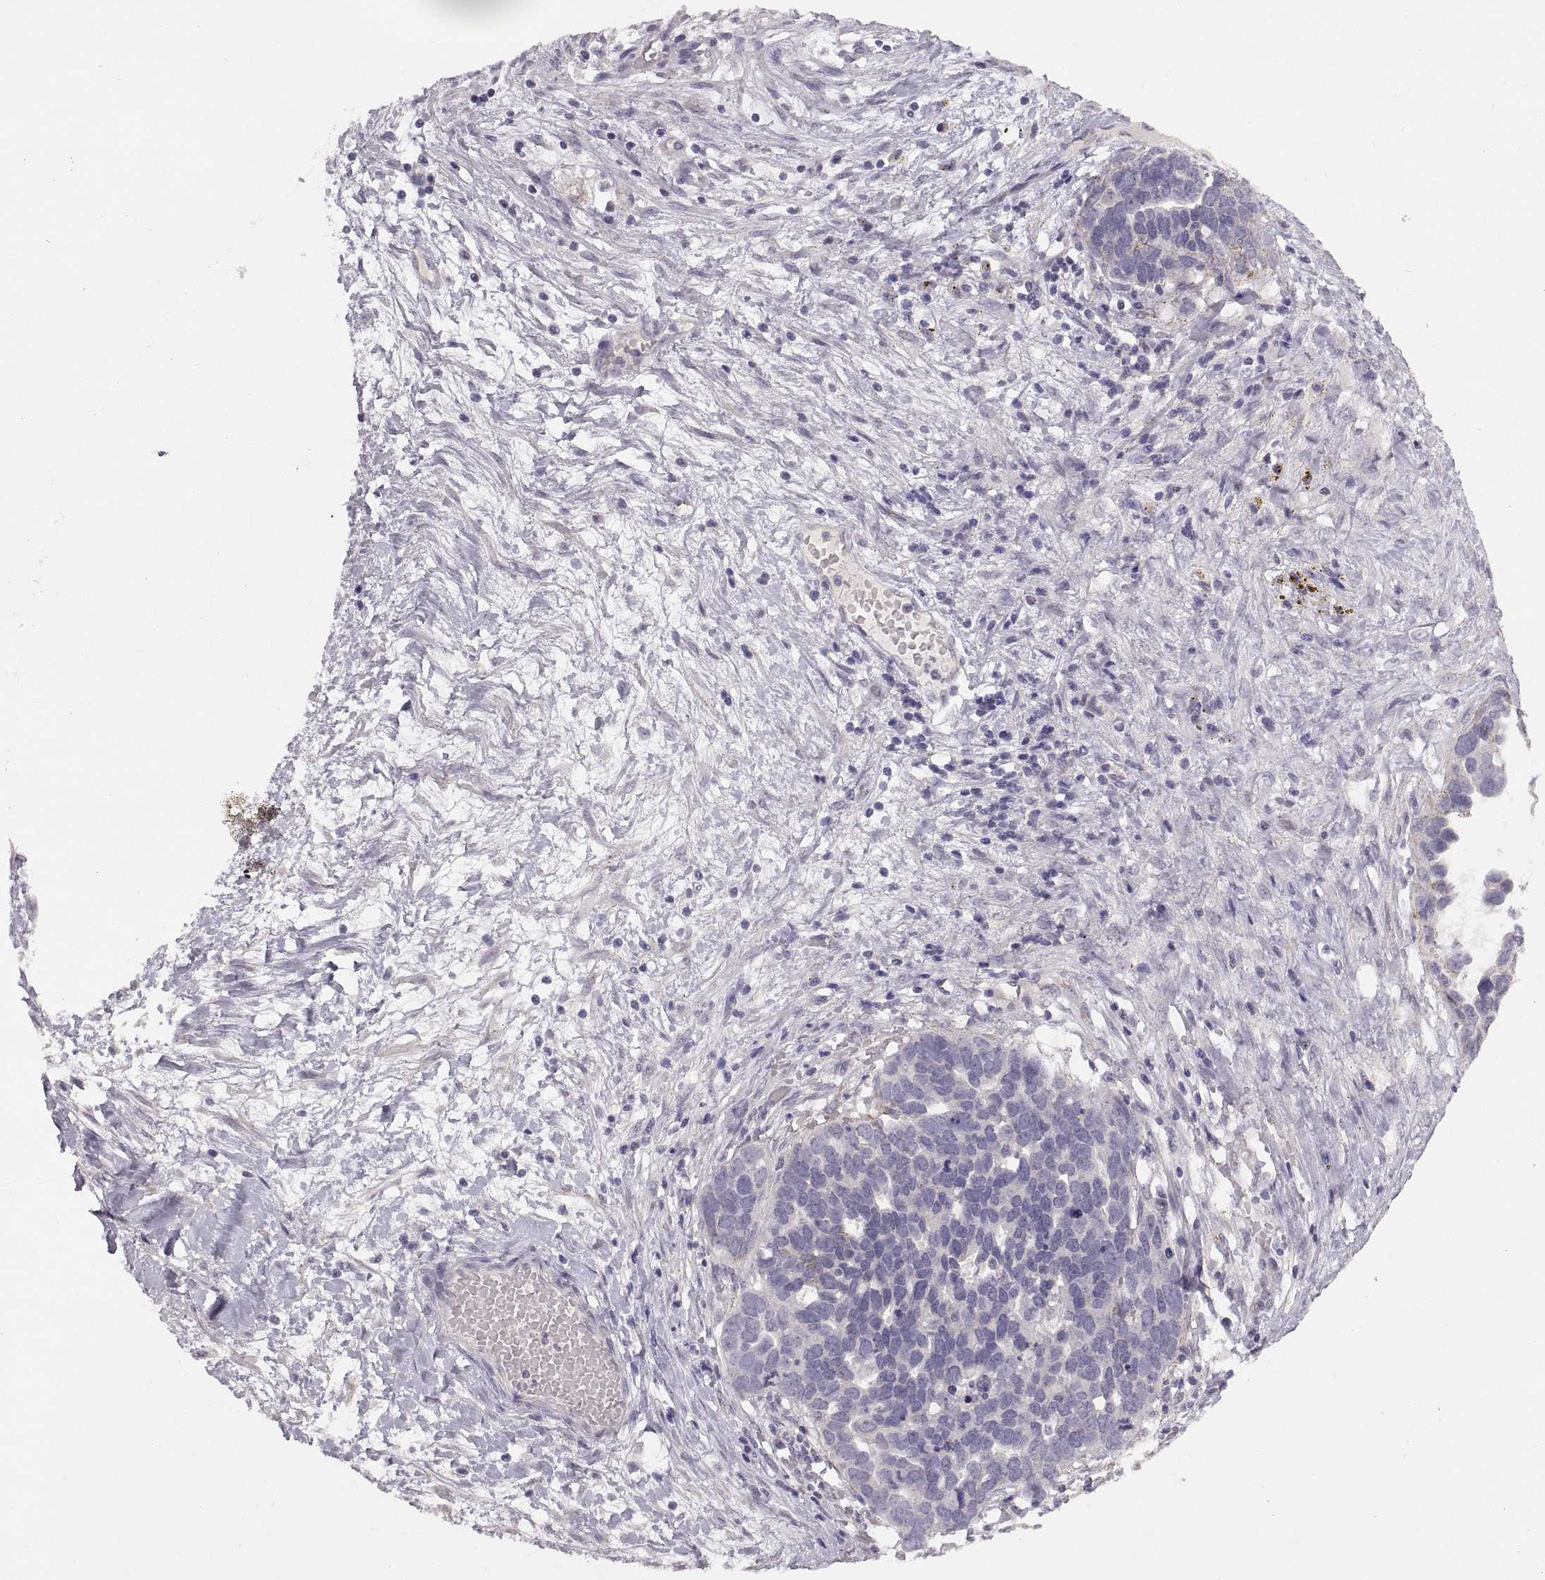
{"staining": {"intensity": "strong", "quantity": "<25%", "location": "cytoplasmic/membranous"}, "tissue": "ovarian cancer", "cell_type": "Tumor cells", "image_type": "cancer", "snomed": [{"axis": "morphology", "description": "Cystadenocarcinoma, serous, NOS"}, {"axis": "topography", "description": "Ovary"}], "caption": "Serous cystadenocarcinoma (ovarian) stained for a protein (brown) displays strong cytoplasmic/membranous positive staining in about <25% of tumor cells.", "gene": "CDH2", "patient": {"sex": "female", "age": 54}}